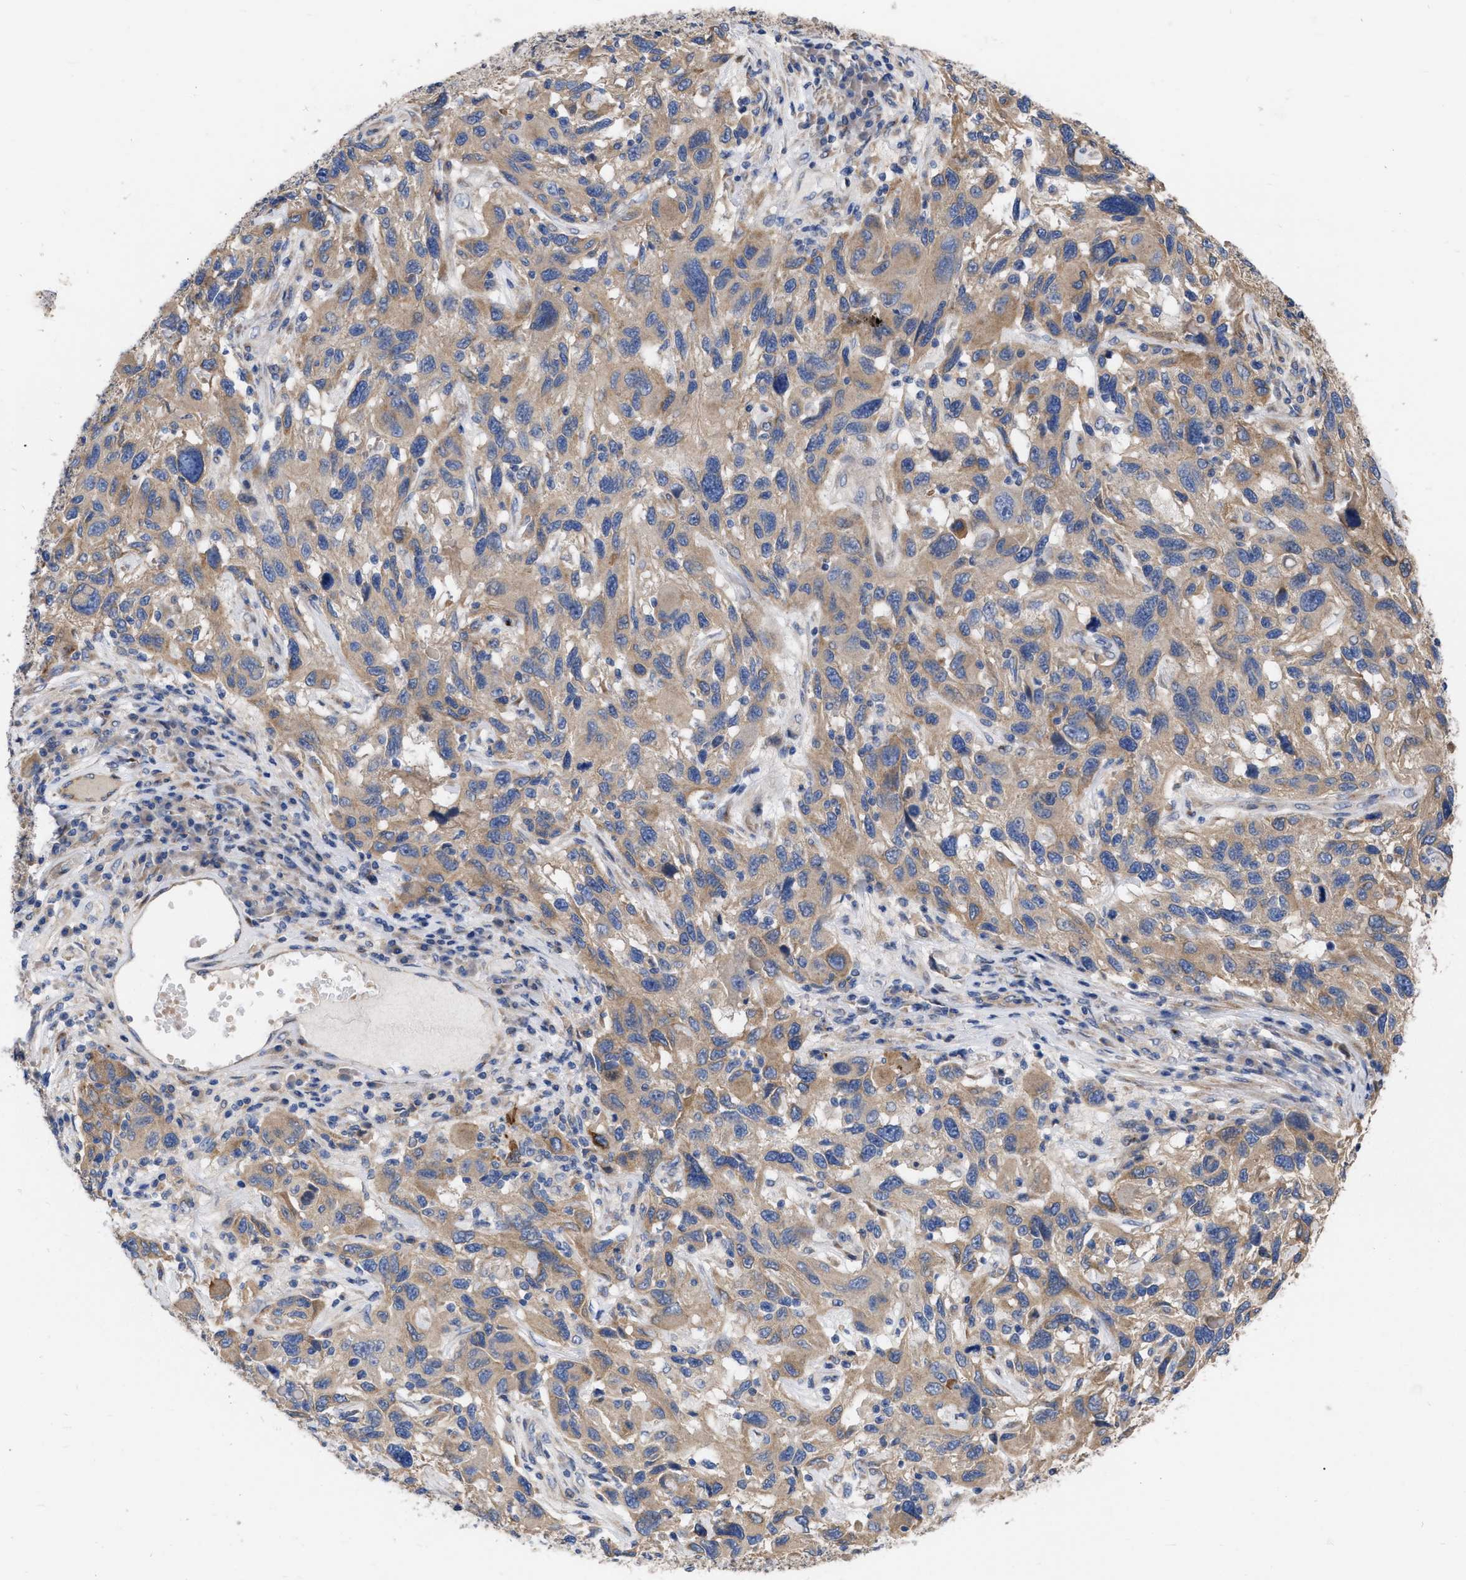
{"staining": {"intensity": "weak", "quantity": ">75%", "location": "cytoplasmic/membranous"}, "tissue": "melanoma", "cell_type": "Tumor cells", "image_type": "cancer", "snomed": [{"axis": "morphology", "description": "Malignant melanoma, NOS"}, {"axis": "topography", "description": "Skin"}], "caption": "High-power microscopy captured an immunohistochemistry (IHC) micrograph of malignant melanoma, revealing weak cytoplasmic/membranous staining in about >75% of tumor cells.", "gene": "MLST8", "patient": {"sex": "male", "age": 53}}